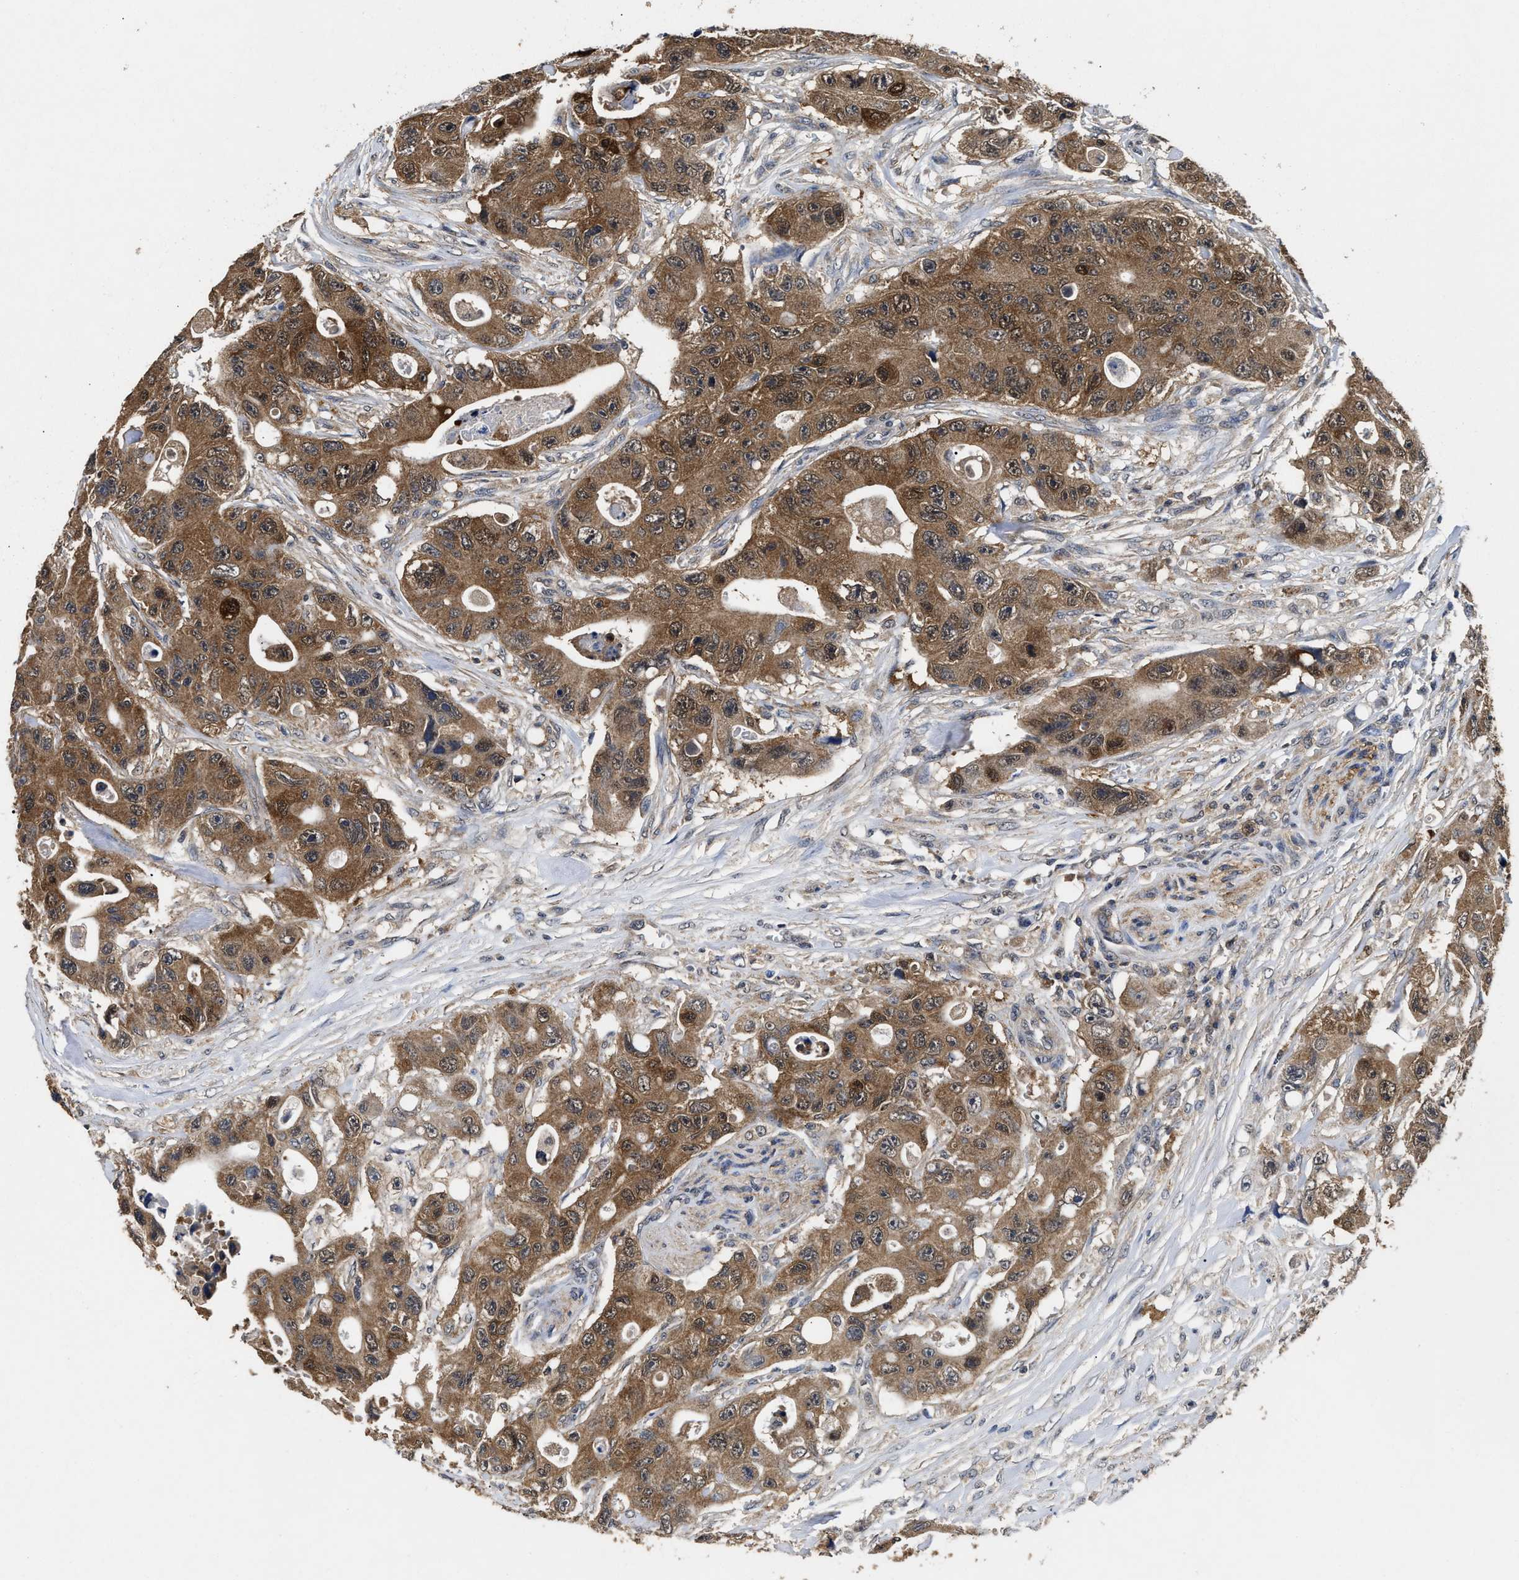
{"staining": {"intensity": "moderate", "quantity": ">75%", "location": "cytoplasmic/membranous,nuclear"}, "tissue": "colorectal cancer", "cell_type": "Tumor cells", "image_type": "cancer", "snomed": [{"axis": "morphology", "description": "Adenocarcinoma, NOS"}, {"axis": "topography", "description": "Colon"}], "caption": "IHC of adenocarcinoma (colorectal) demonstrates medium levels of moderate cytoplasmic/membranous and nuclear expression in about >75% of tumor cells.", "gene": "ACAT2", "patient": {"sex": "female", "age": 46}}